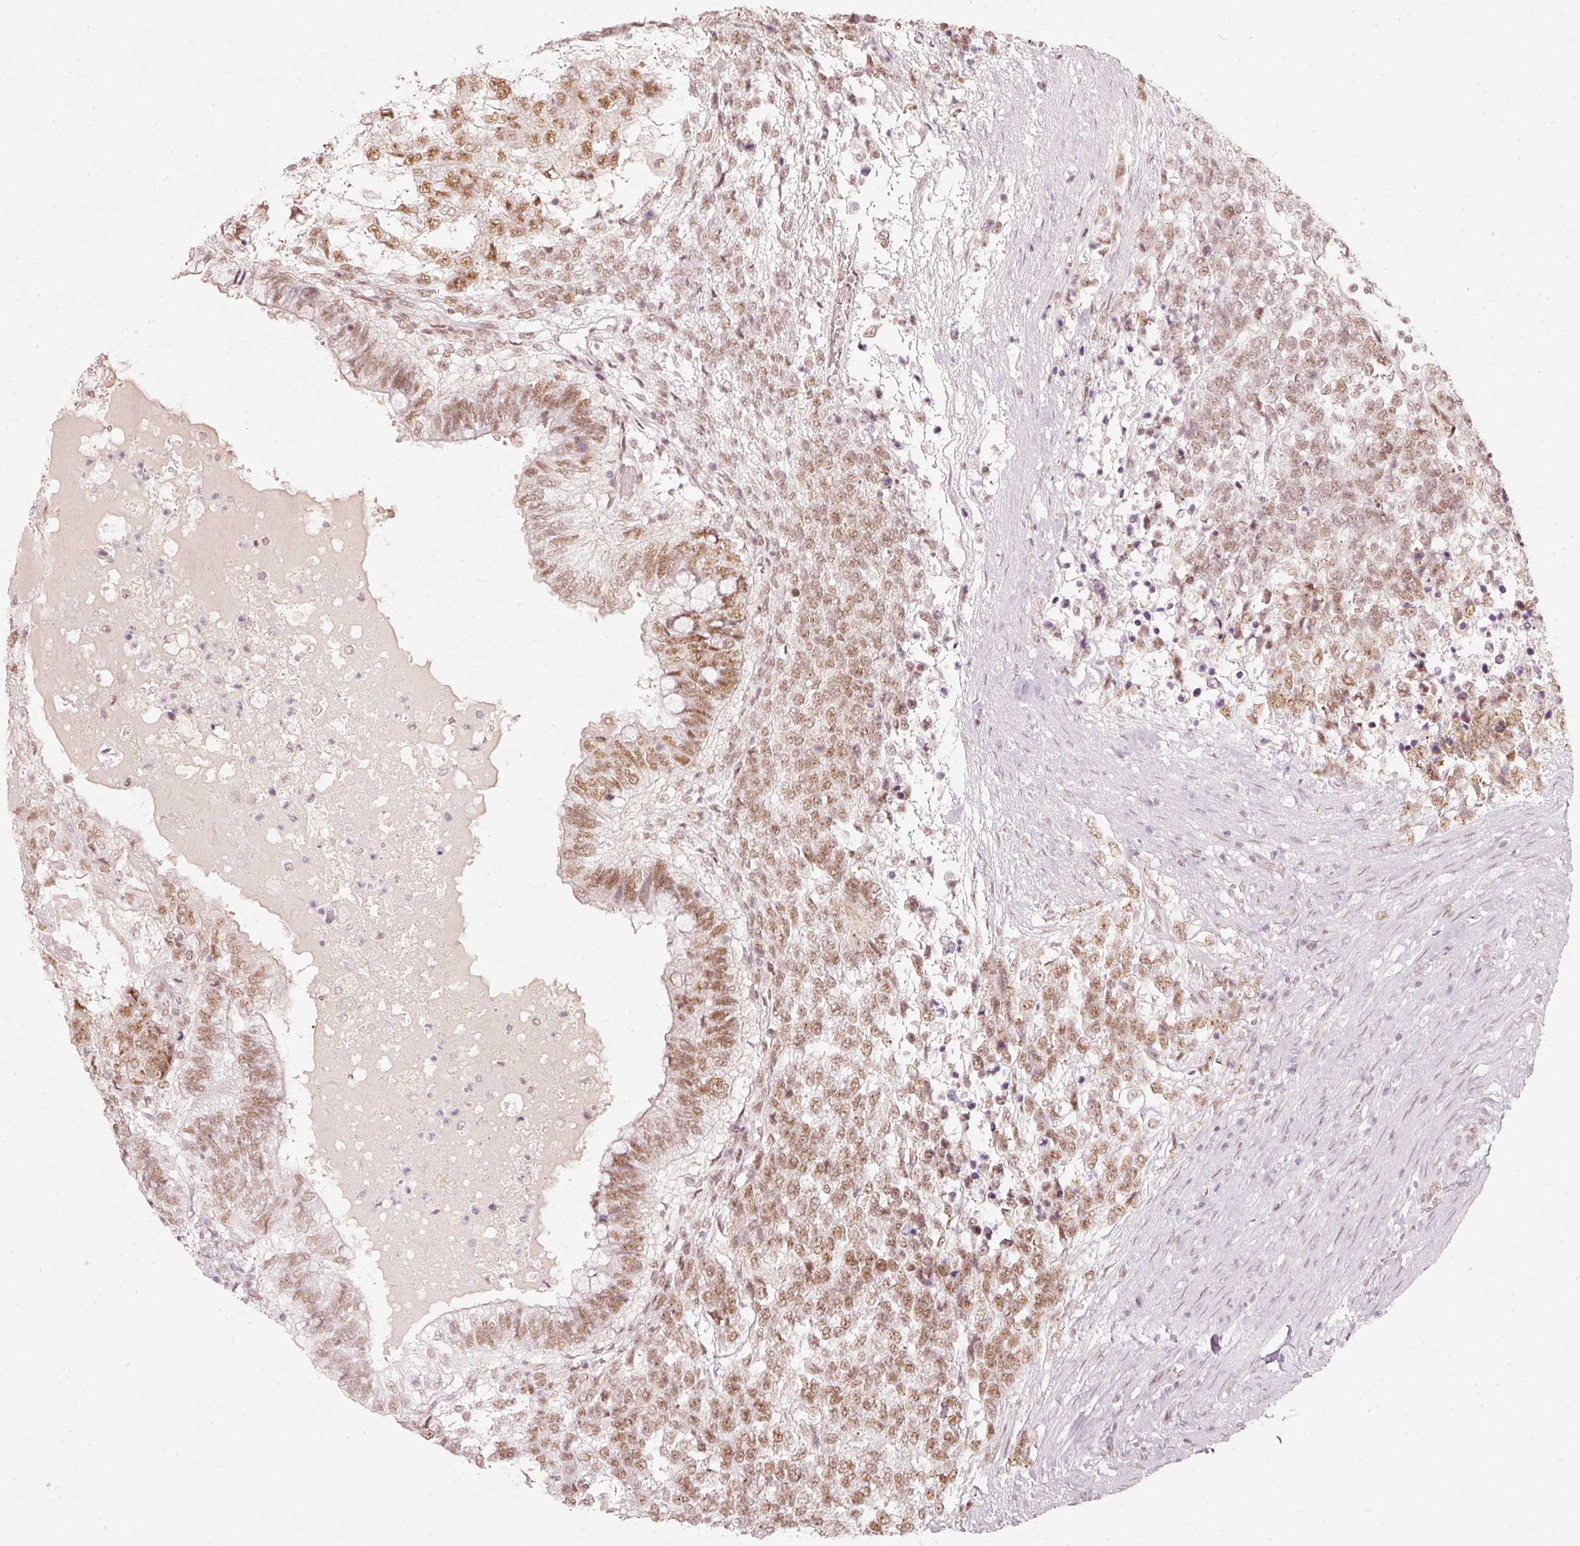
{"staining": {"intensity": "moderate", "quantity": ">75%", "location": "nuclear"}, "tissue": "testis cancer", "cell_type": "Tumor cells", "image_type": "cancer", "snomed": [{"axis": "morphology", "description": "Carcinoma, Embryonal, NOS"}, {"axis": "topography", "description": "Testis"}], "caption": "Testis cancer (embryonal carcinoma) stained with DAB (3,3'-diaminobenzidine) immunohistochemistry exhibits medium levels of moderate nuclear staining in approximately >75% of tumor cells. (Brightfield microscopy of DAB IHC at high magnification).", "gene": "PPP1R10", "patient": {"sex": "male", "age": 23}}